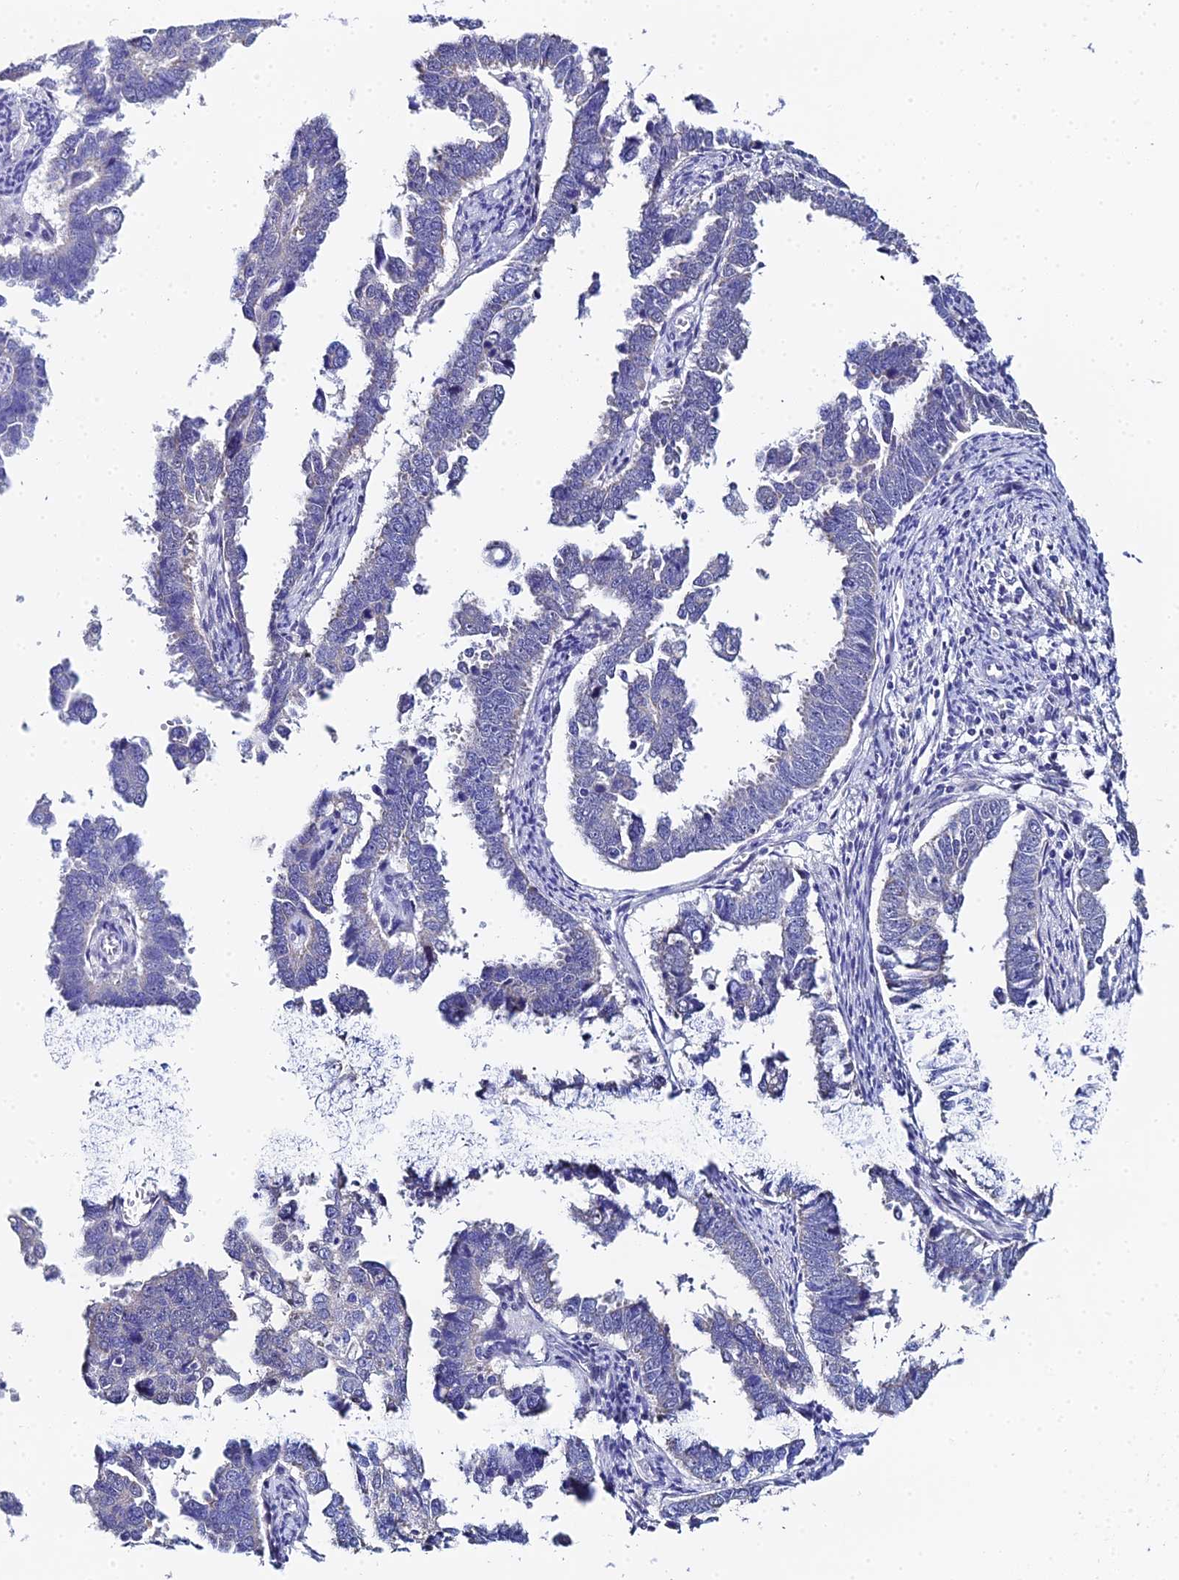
{"staining": {"intensity": "negative", "quantity": "none", "location": "none"}, "tissue": "endometrial cancer", "cell_type": "Tumor cells", "image_type": "cancer", "snomed": [{"axis": "morphology", "description": "Adenocarcinoma, NOS"}, {"axis": "topography", "description": "Endometrium"}], "caption": "Tumor cells show no significant protein staining in endometrial adenocarcinoma.", "gene": "OCM", "patient": {"sex": "female", "age": 75}}